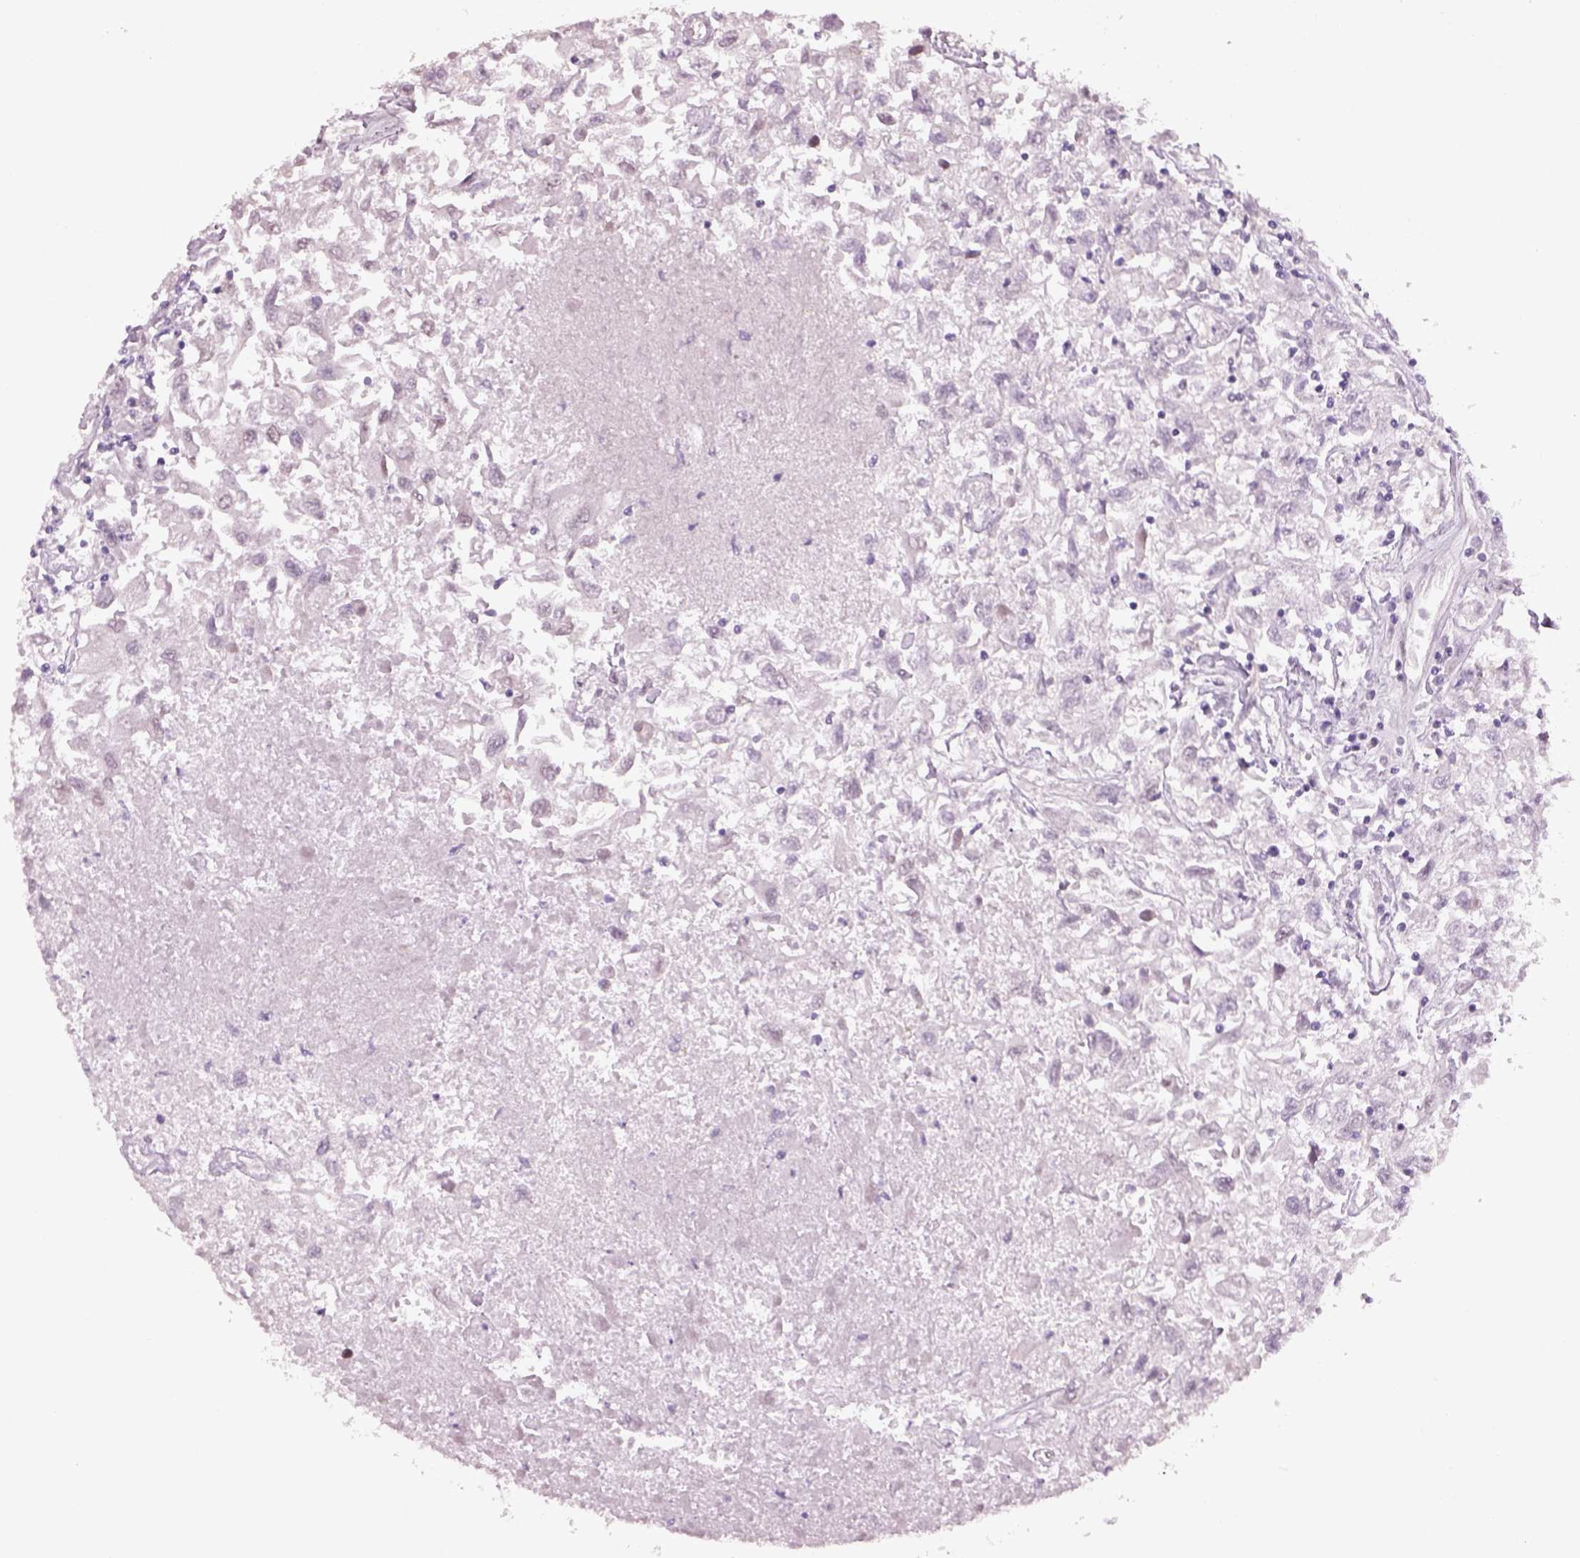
{"staining": {"intensity": "negative", "quantity": "none", "location": "none"}, "tissue": "renal cancer", "cell_type": "Tumor cells", "image_type": "cancer", "snomed": [{"axis": "morphology", "description": "Adenocarcinoma, NOS"}, {"axis": "topography", "description": "Kidney"}], "caption": "Human renal cancer stained for a protein using immunohistochemistry (IHC) shows no staining in tumor cells.", "gene": "NAT8", "patient": {"sex": "female", "age": 76}}